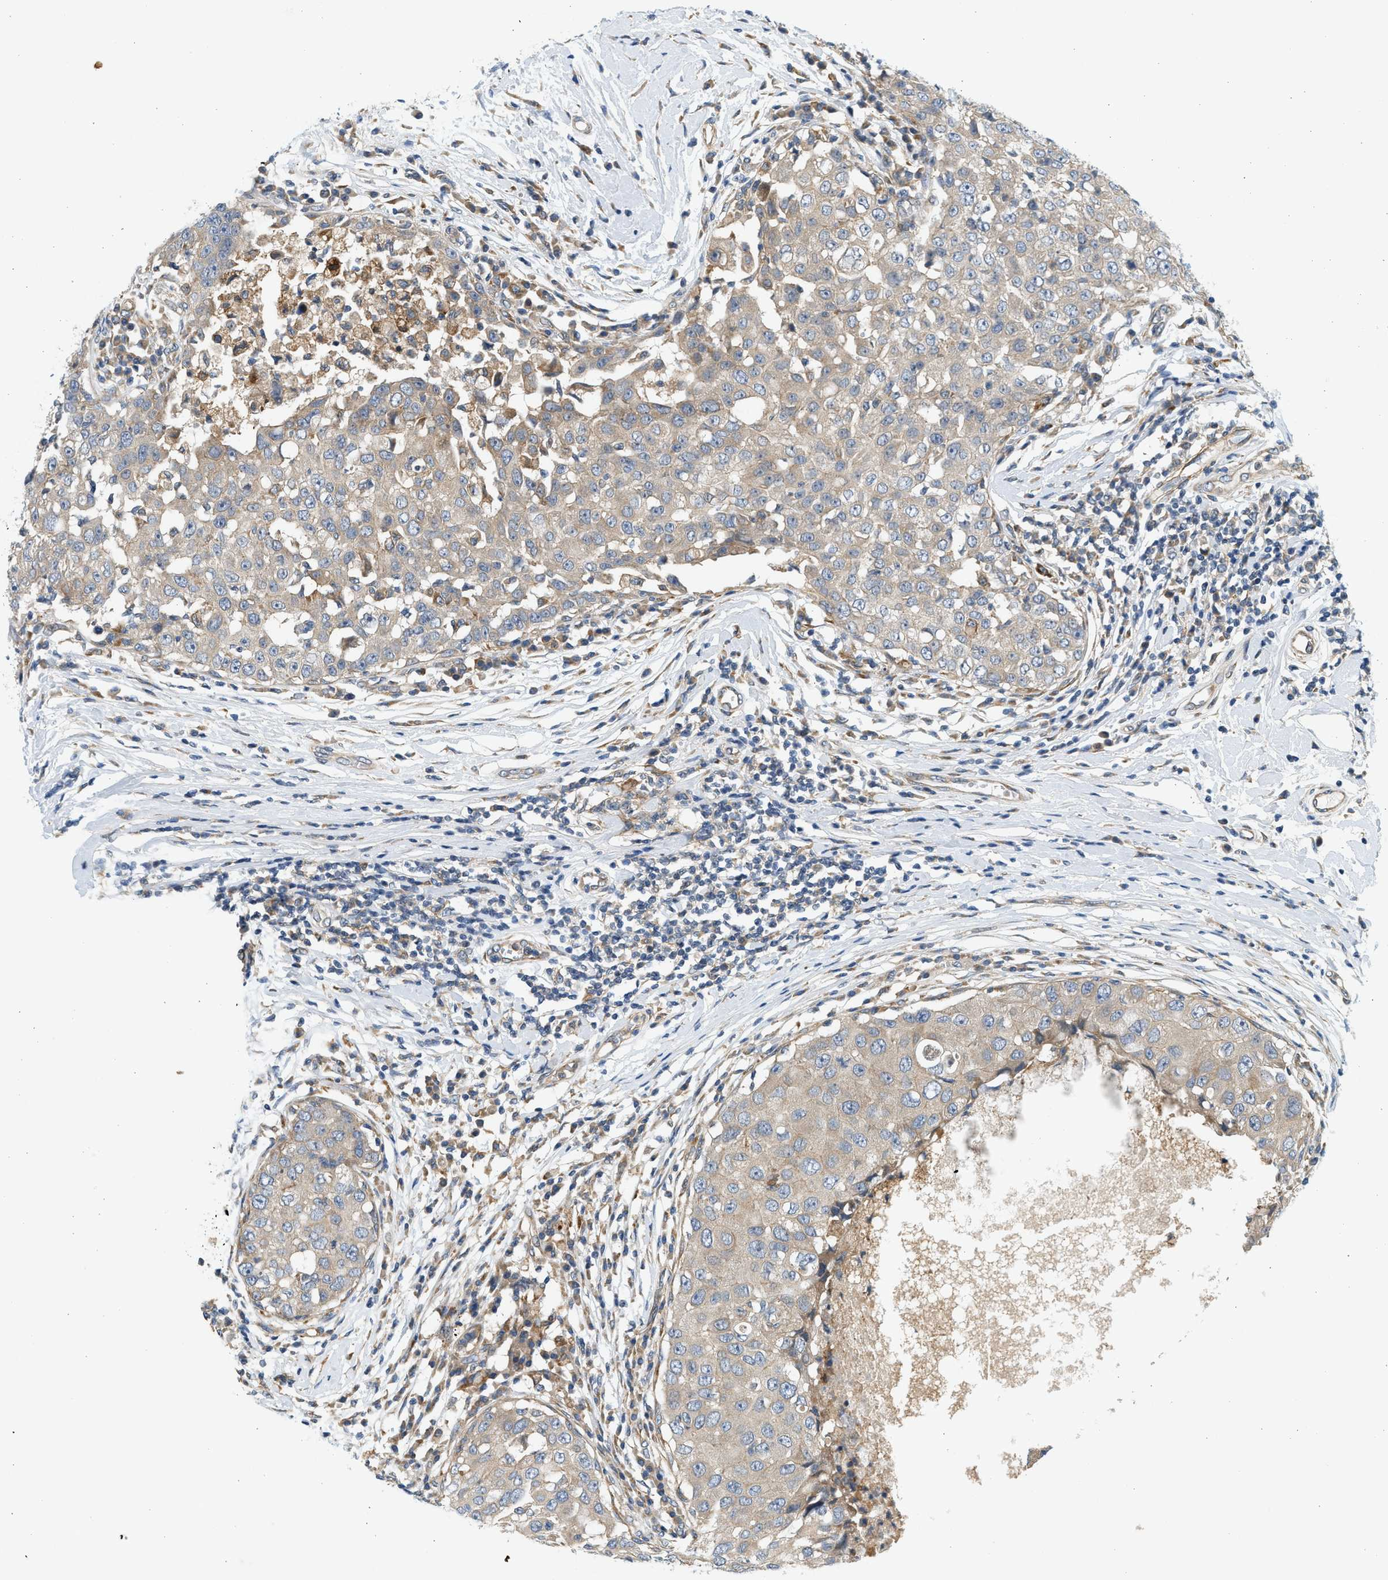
{"staining": {"intensity": "weak", "quantity": ">75%", "location": "cytoplasmic/membranous"}, "tissue": "breast cancer", "cell_type": "Tumor cells", "image_type": "cancer", "snomed": [{"axis": "morphology", "description": "Duct carcinoma"}, {"axis": "topography", "description": "Breast"}], "caption": "High-magnification brightfield microscopy of breast invasive ductal carcinoma stained with DAB (brown) and counterstained with hematoxylin (blue). tumor cells exhibit weak cytoplasmic/membranous staining is seen in about>75% of cells.", "gene": "KDELR2", "patient": {"sex": "female", "age": 27}}